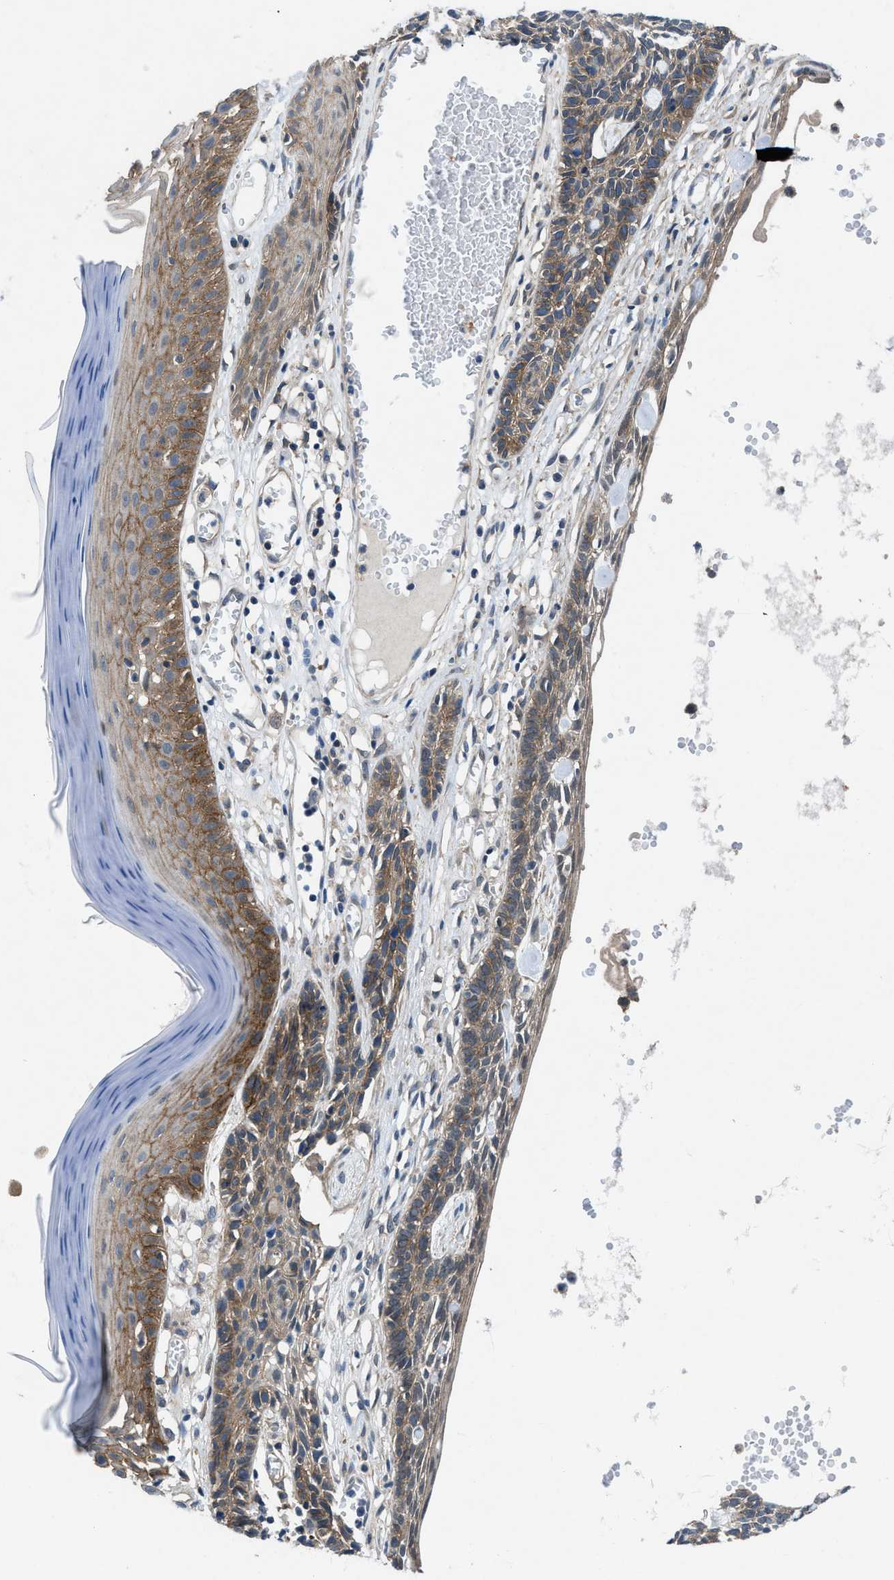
{"staining": {"intensity": "weak", "quantity": "<25%", "location": "cytoplasmic/membranous"}, "tissue": "skin cancer", "cell_type": "Tumor cells", "image_type": "cancer", "snomed": [{"axis": "morphology", "description": "Basal cell carcinoma"}, {"axis": "topography", "description": "Skin"}], "caption": "Tumor cells show no significant protein positivity in basal cell carcinoma (skin).", "gene": "PANX1", "patient": {"sex": "male", "age": 67}}